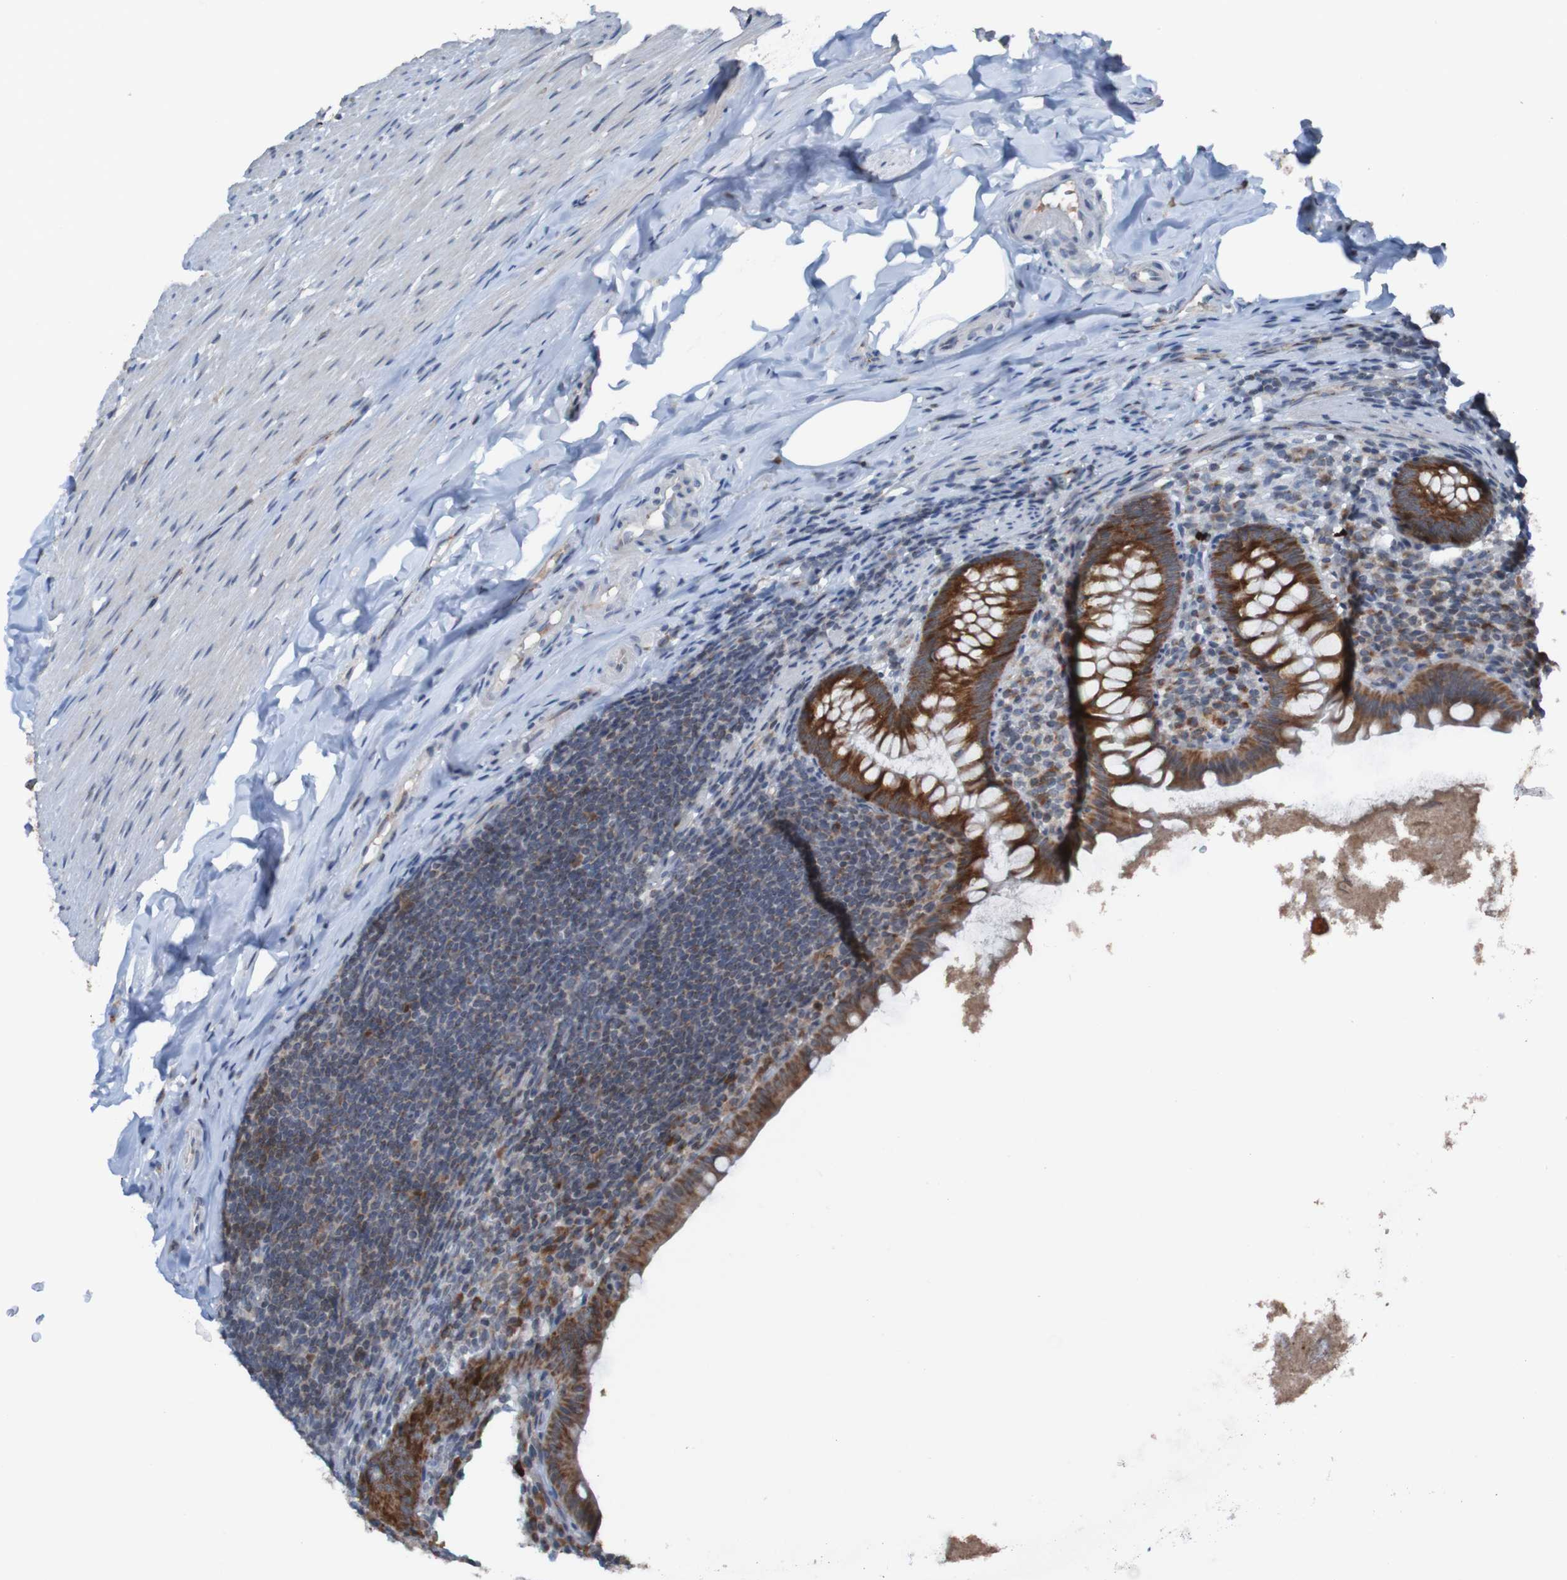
{"staining": {"intensity": "strong", "quantity": ">75%", "location": "cytoplasmic/membranous"}, "tissue": "appendix", "cell_type": "Glandular cells", "image_type": "normal", "snomed": [{"axis": "morphology", "description": "Normal tissue, NOS"}, {"axis": "topography", "description": "Appendix"}], "caption": "A photomicrograph showing strong cytoplasmic/membranous expression in approximately >75% of glandular cells in unremarkable appendix, as visualized by brown immunohistochemical staining.", "gene": "UNG", "patient": {"sex": "male", "age": 52}}